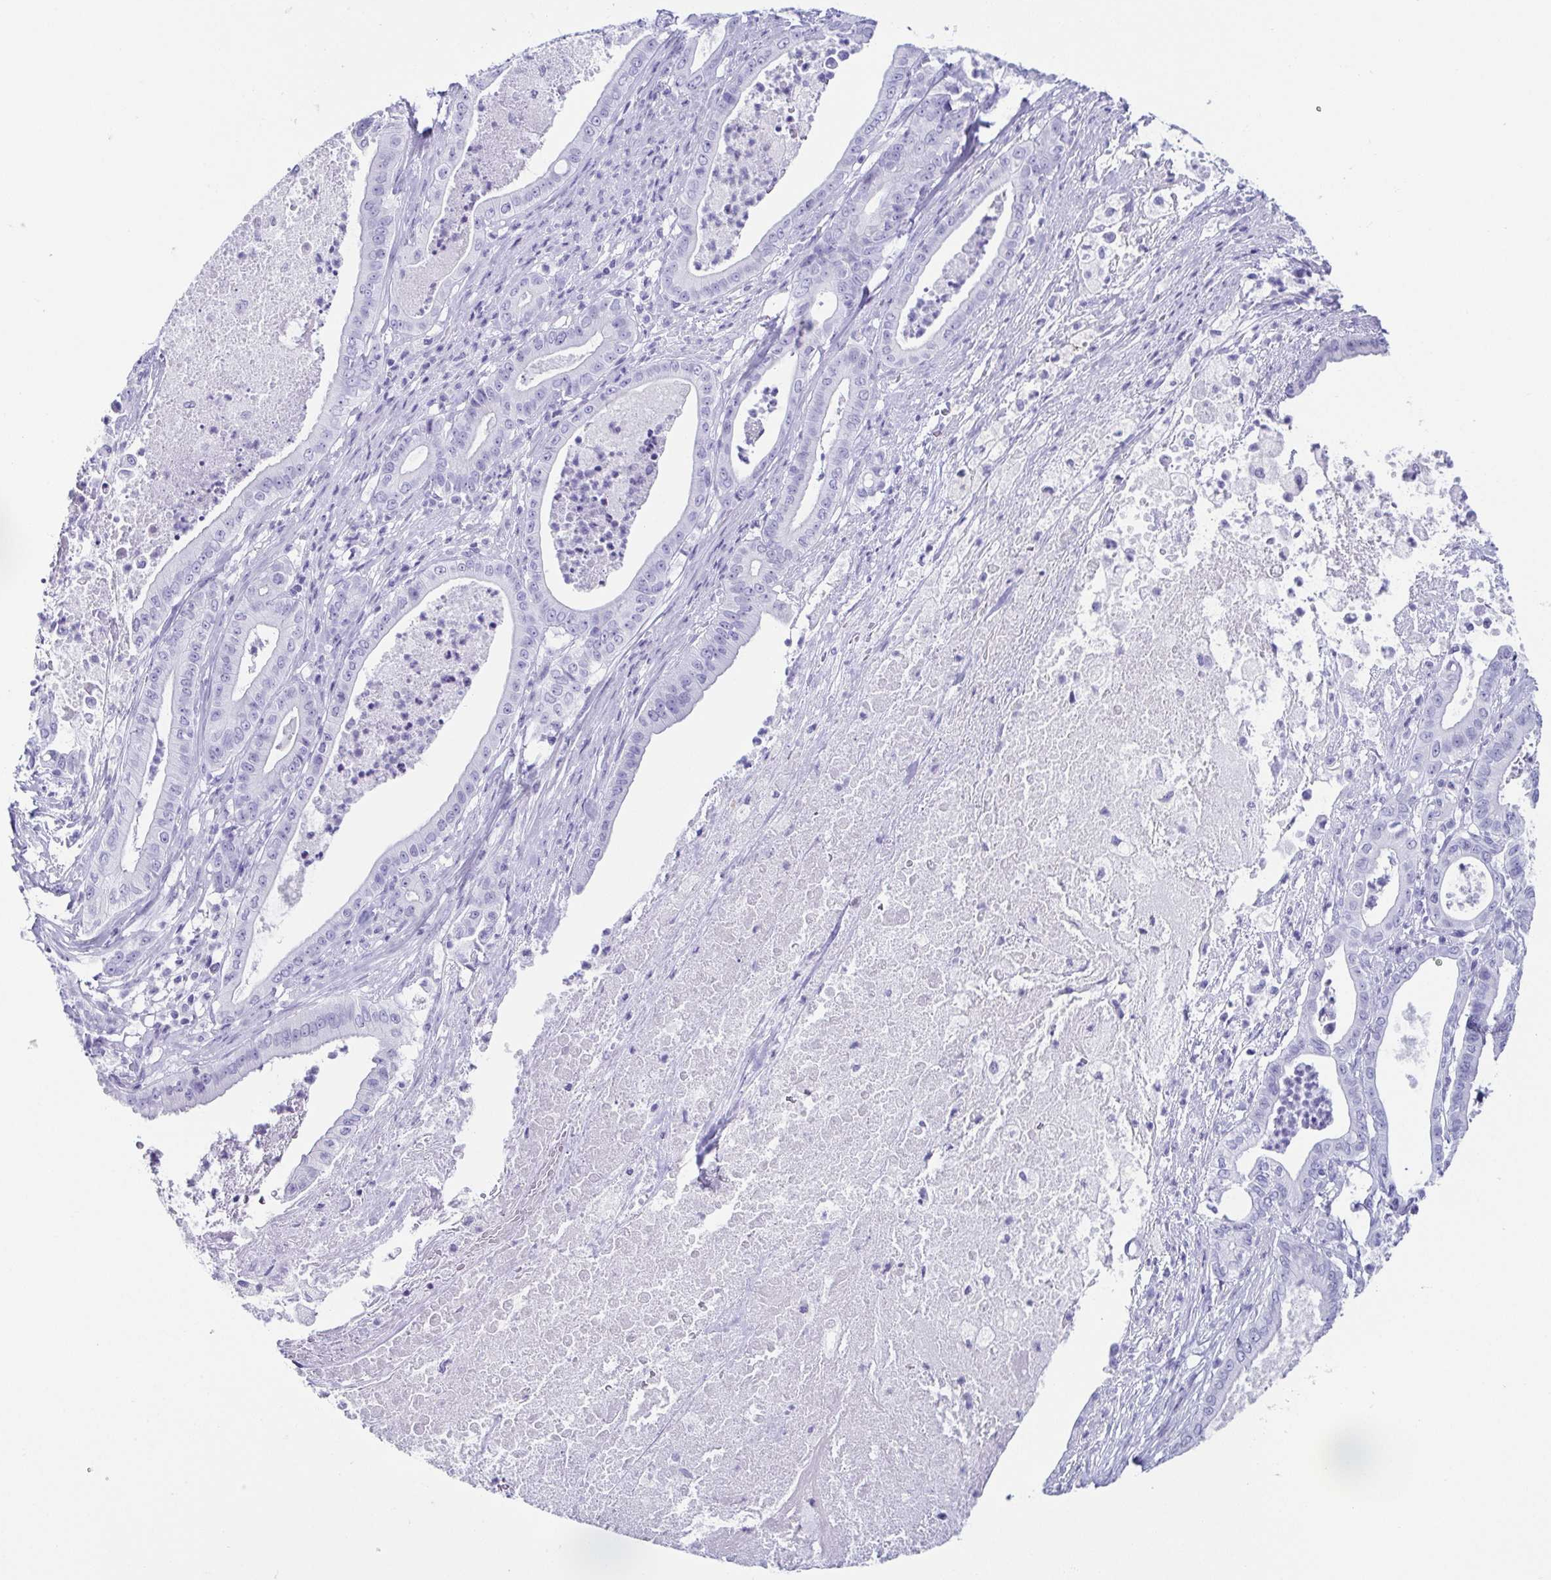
{"staining": {"intensity": "negative", "quantity": "none", "location": "none"}, "tissue": "pancreatic cancer", "cell_type": "Tumor cells", "image_type": "cancer", "snomed": [{"axis": "morphology", "description": "Adenocarcinoma, NOS"}, {"axis": "topography", "description": "Pancreas"}], "caption": "Immunohistochemistry (IHC) of pancreatic adenocarcinoma shows no staining in tumor cells. Brightfield microscopy of IHC stained with DAB (brown) and hematoxylin (blue), captured at high magnification.", "gene": "CD164L2", "patient": {"sex": "male", "age": 71}}